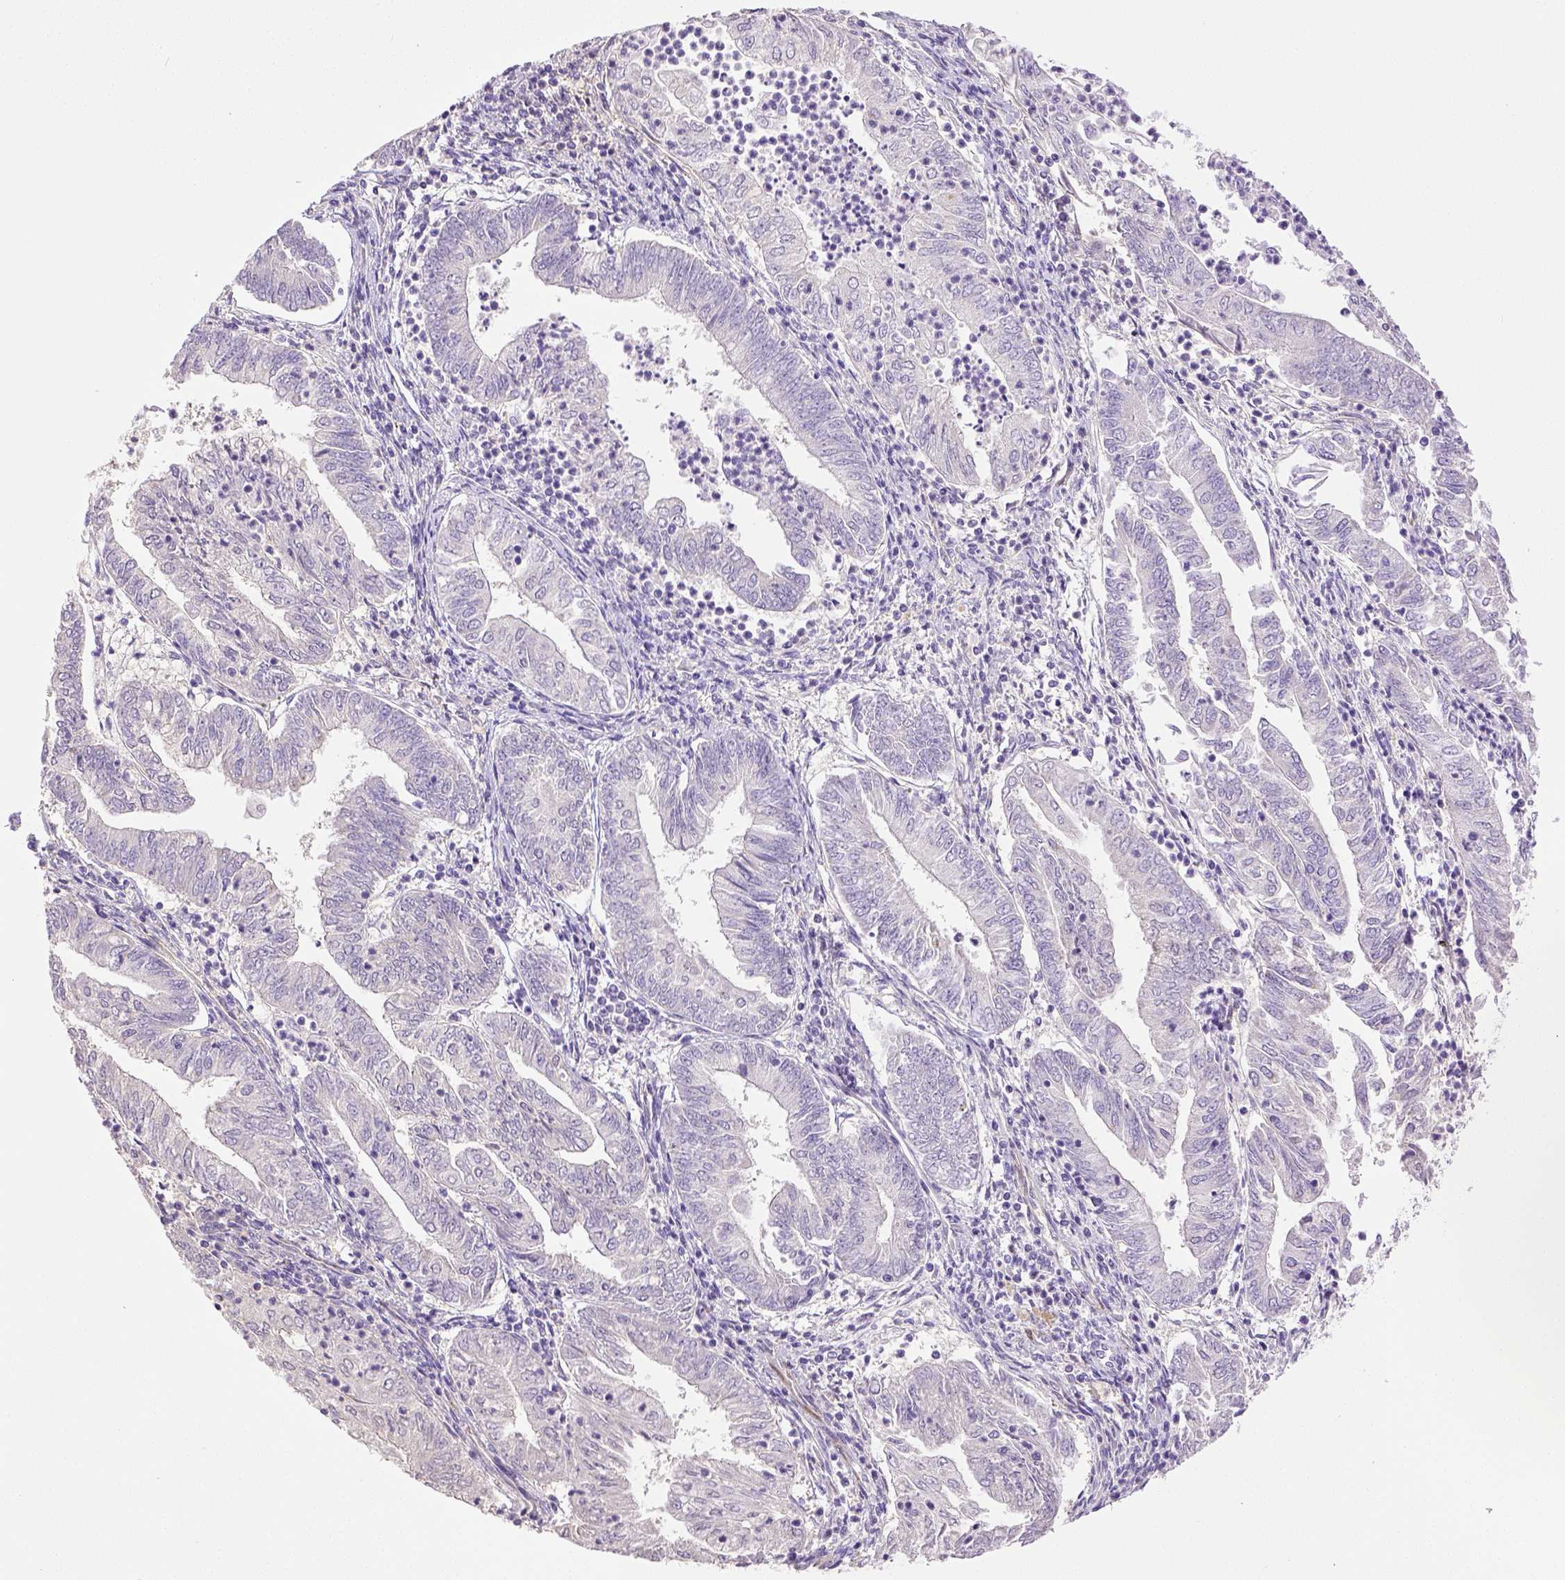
{"staining": {"intensity": "negative", "quantity": "none", "location": "none"}, "tissue": "endometrial cancer", "cell_type": "Tumor cells", "image_type": "cancer", "snomed": [{"axis": "morphology", "description": "Adenocarcinoma, NOS"}, {"axis": "topography", "description": "Endometrium"}], "caption": "High magnification brightfield microscopy of adenocarcinoma (endometrial) stained with DAB (3,3'-diaminobenzidine) (brown) and counterstained with hematoxylin (blue): tumor cells show no significant staining. (DAB immunohistochemistry (IHC), high magnification).", "gene": "THY1", "patient": {"sex": "female", "age": 55}}